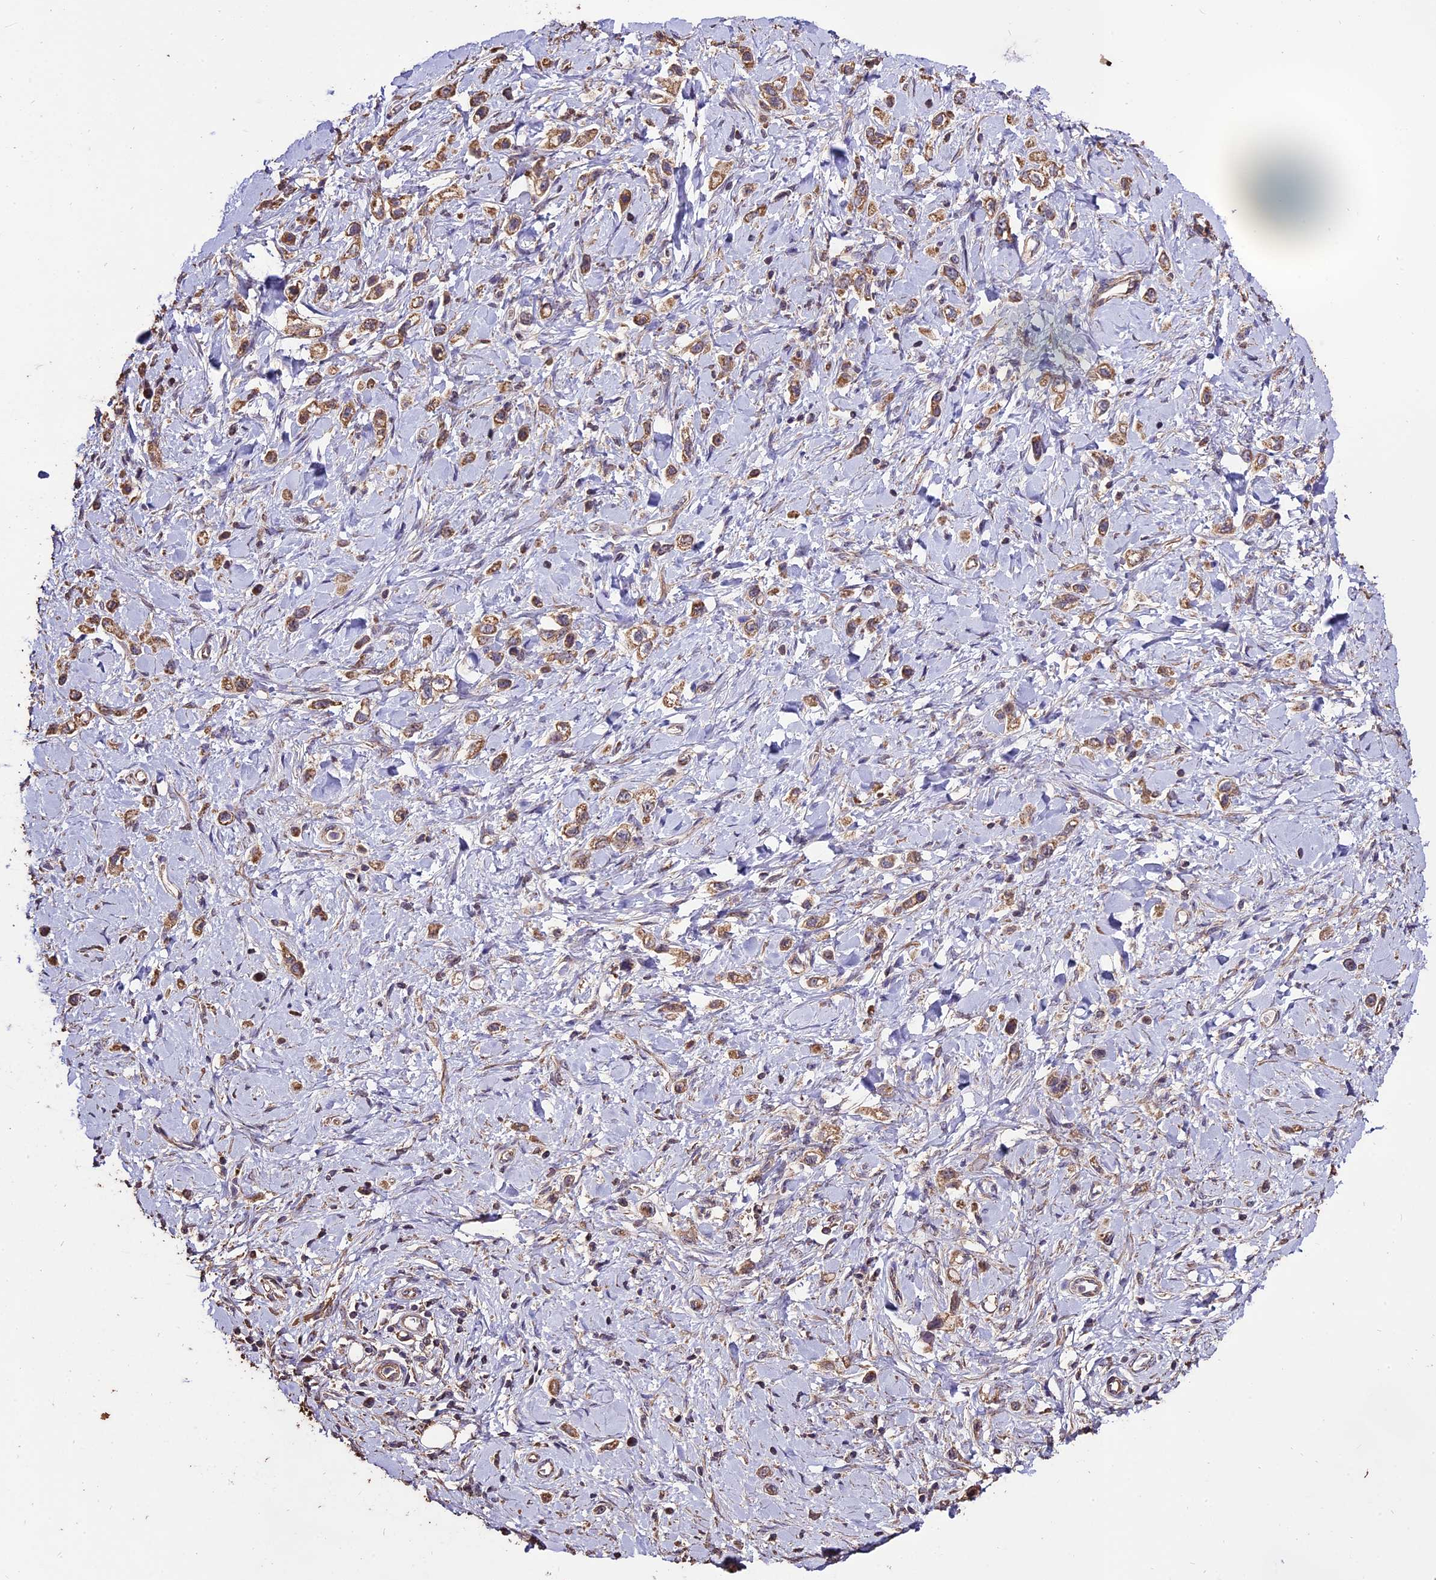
{"staining": {"intensity": "weak", "quantity": ">75%", "location": "cytoplasmic/membranous"}, "tissue": "stomach cancer", "cell_type": "Tumor cells", "image_type": "cancer", "snomed": [{"axis": "morphology", "description": "Adenocarcinoma, NOS"}, {"axis": "topography", "description": "Stomach"}], "caption": "Stomach adenocarcinoma tissue reveals weak cytoplasmic/membranous positivity in about >75% of tumor cells, visualized by immunohistochemistry. The staining is performed using DAB (3,3'-diaminobenzidine) brown chromogen to label protein expression. The nuclei are counter-stained blue using hematoxylin.", "gene": "PGPEP1L", "patient": {"sex": "female", "age": 65}}